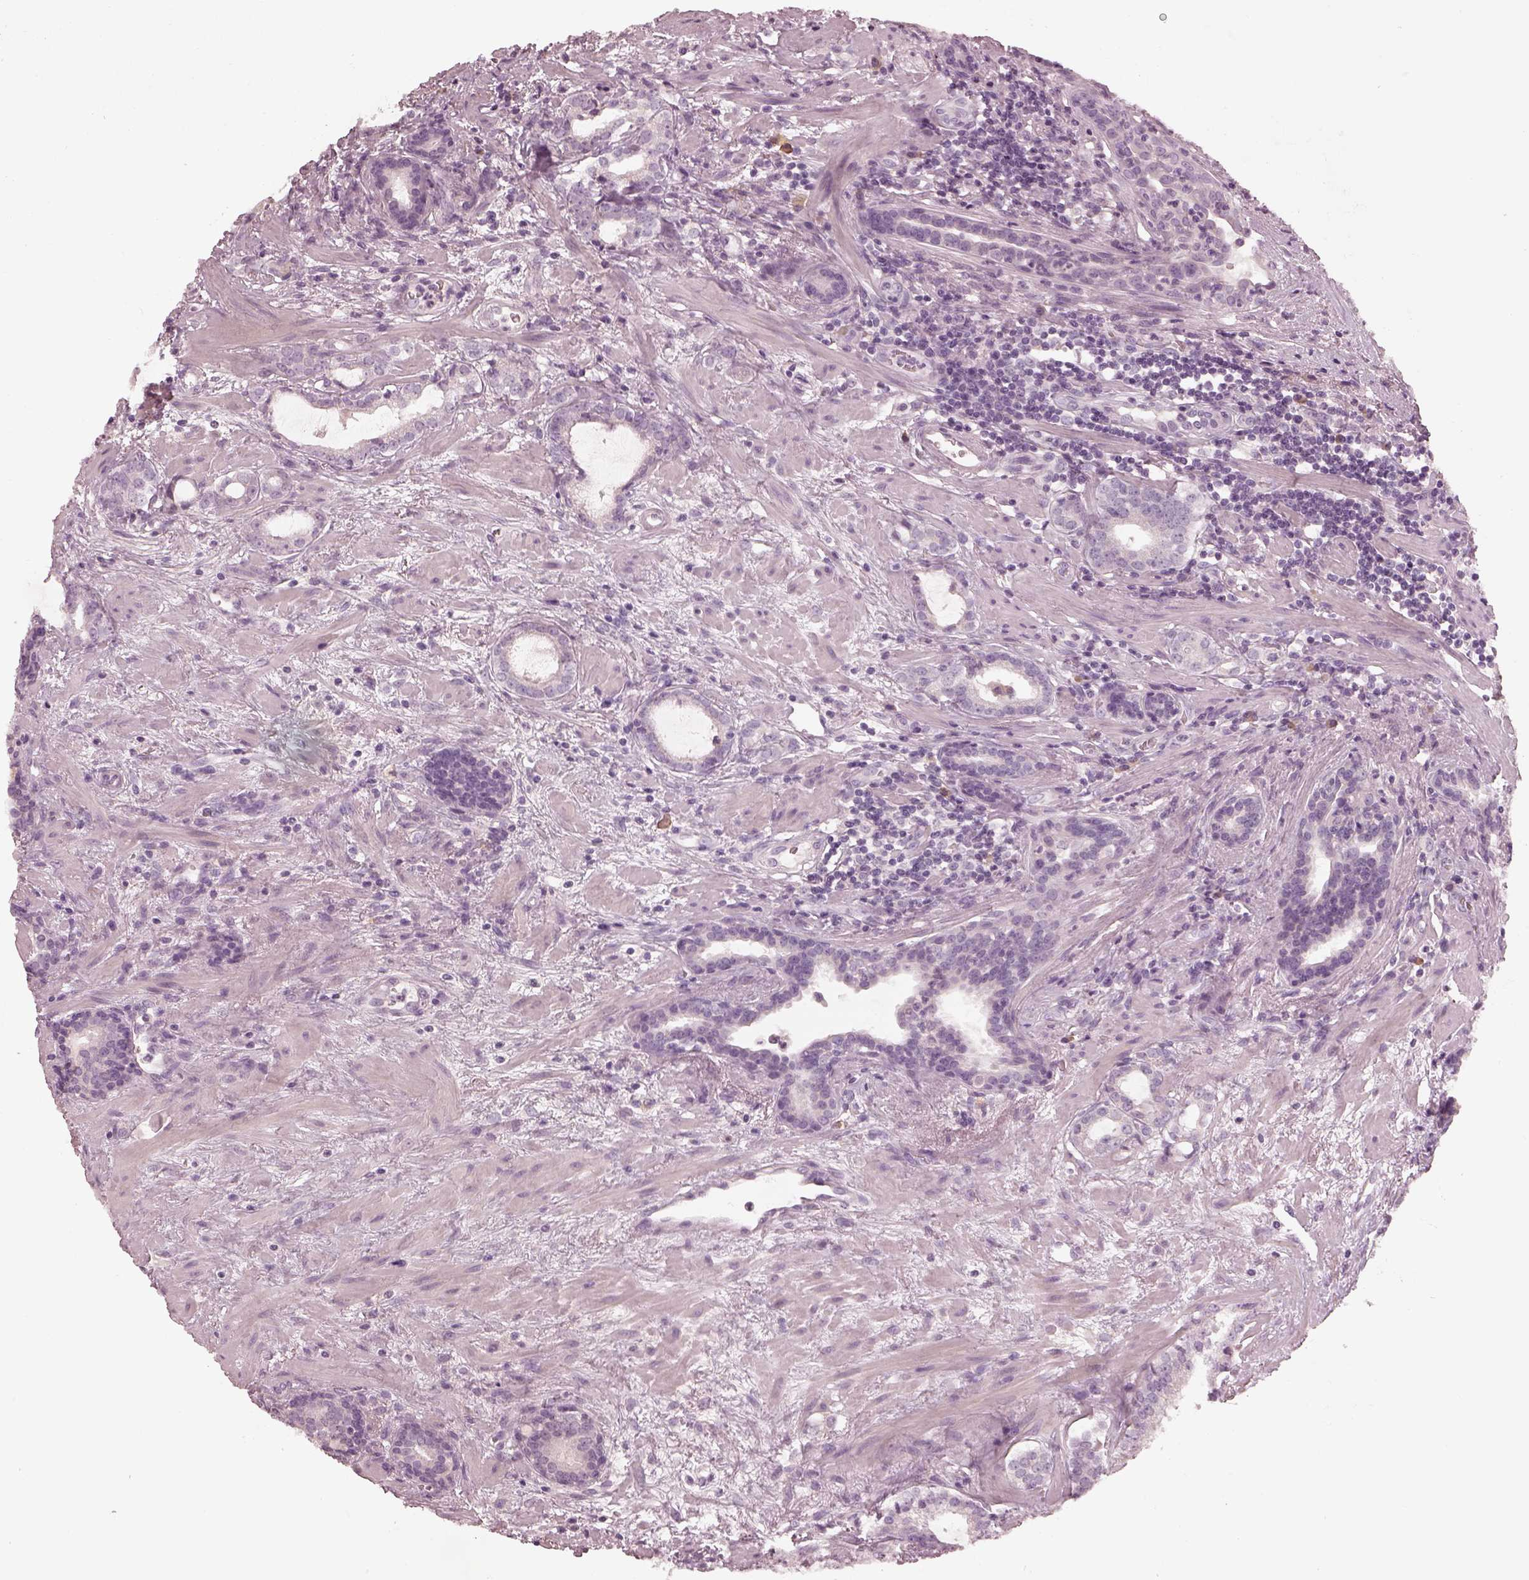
{"staining": {"intensity": "negative", "quantity": "none", "location": "none"}, "tissue": "prostate cancer", "cell_type": "Tumor cells", "image_type": "cancer", "snomed": [{"axis": "morphology", "description": "Adenocarcinoma, NOS"}, {"axis": "topography", "description": "Prostate"}], "caption": "A photomicrograph of prostate adenocarcinoma stained for a protein demonstrates no brown staining in tumor cells.", "gene": "MIA", "patient": {"sex": "male", "age": 66}}